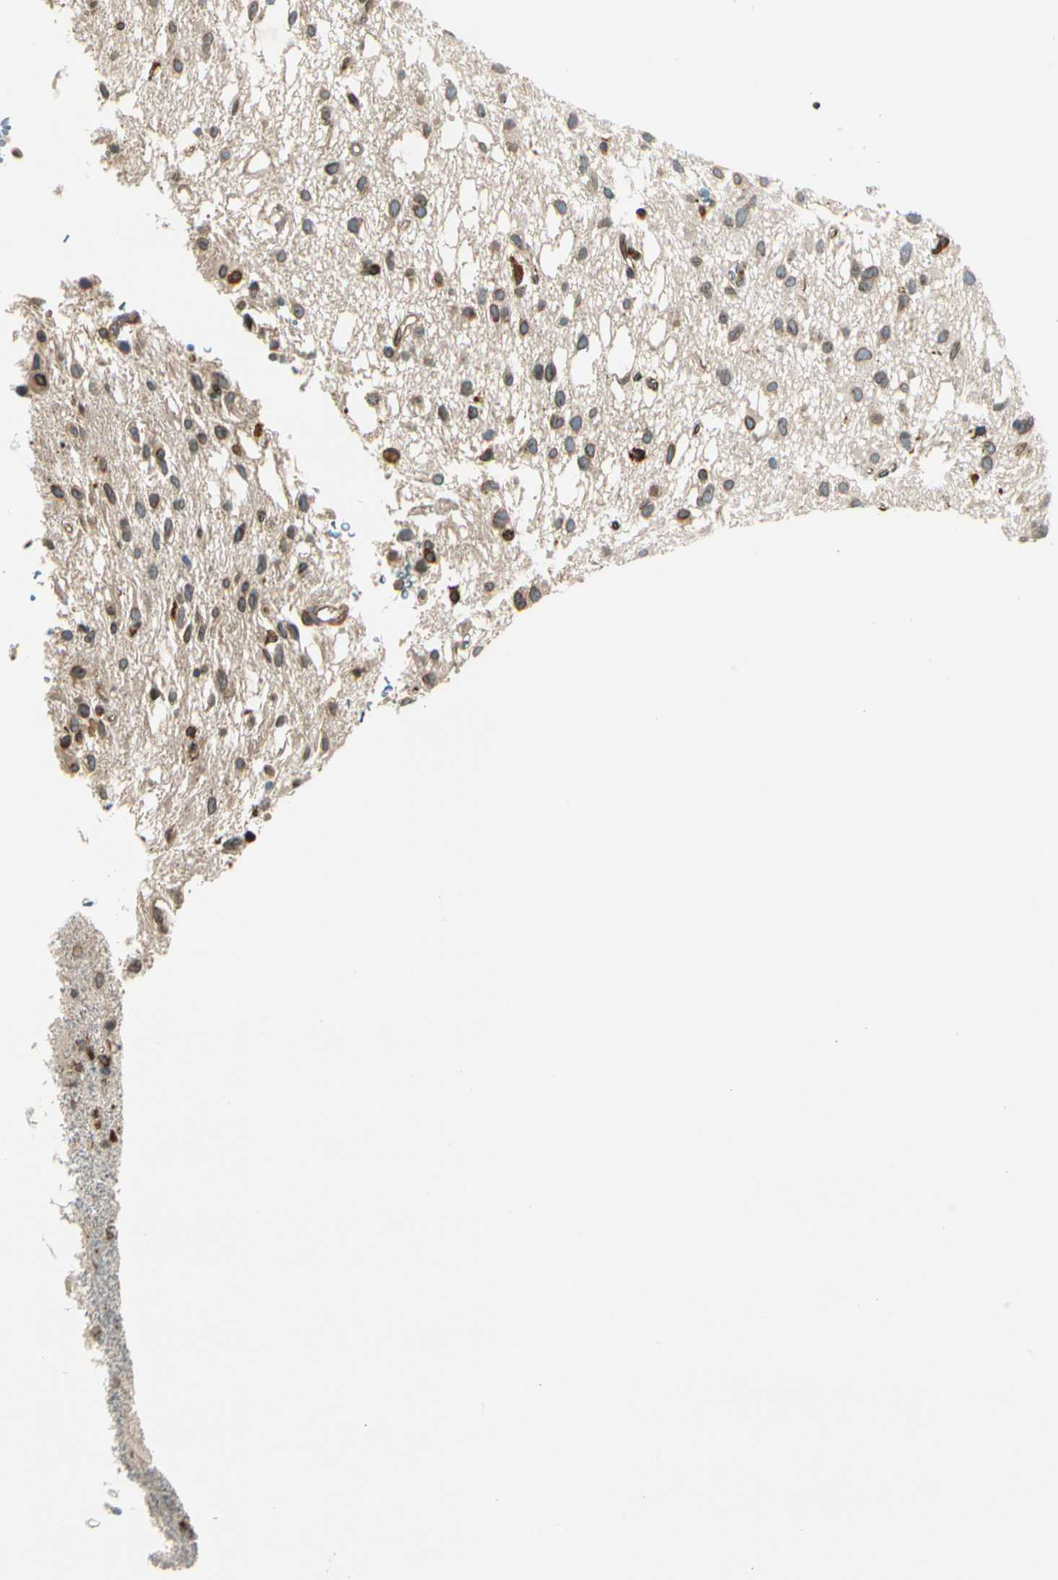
{"staining": {"intensity": "moderate", "quantity": ">75%", "location": "cytoplasmic/membranous,nuclear"}, "tissue": "glioma", "cell_type": "Tumor cells", "image_type": "cancer", "snomed": [{"axis": "morphology", "description": "Glioma, malignant, Low grade"}, {"axis": "topography", "description": "Brain"}], "caption": "Immunohistochemistry staining of malignant glioma (low-grade), which reveals medium levels of moderate cytoplasmic/membranous and nuclear positivity in approximately >75% of tumor cells indicating moderate cytoplasmic/membranous and nuclear protein positivity. The staining was performed using DAB (brown) for protein detection and nuclei were counterstained in hematoxylin (blue).", "gene": "TRIO", "patient": {"sex": "male", "age": 77}}